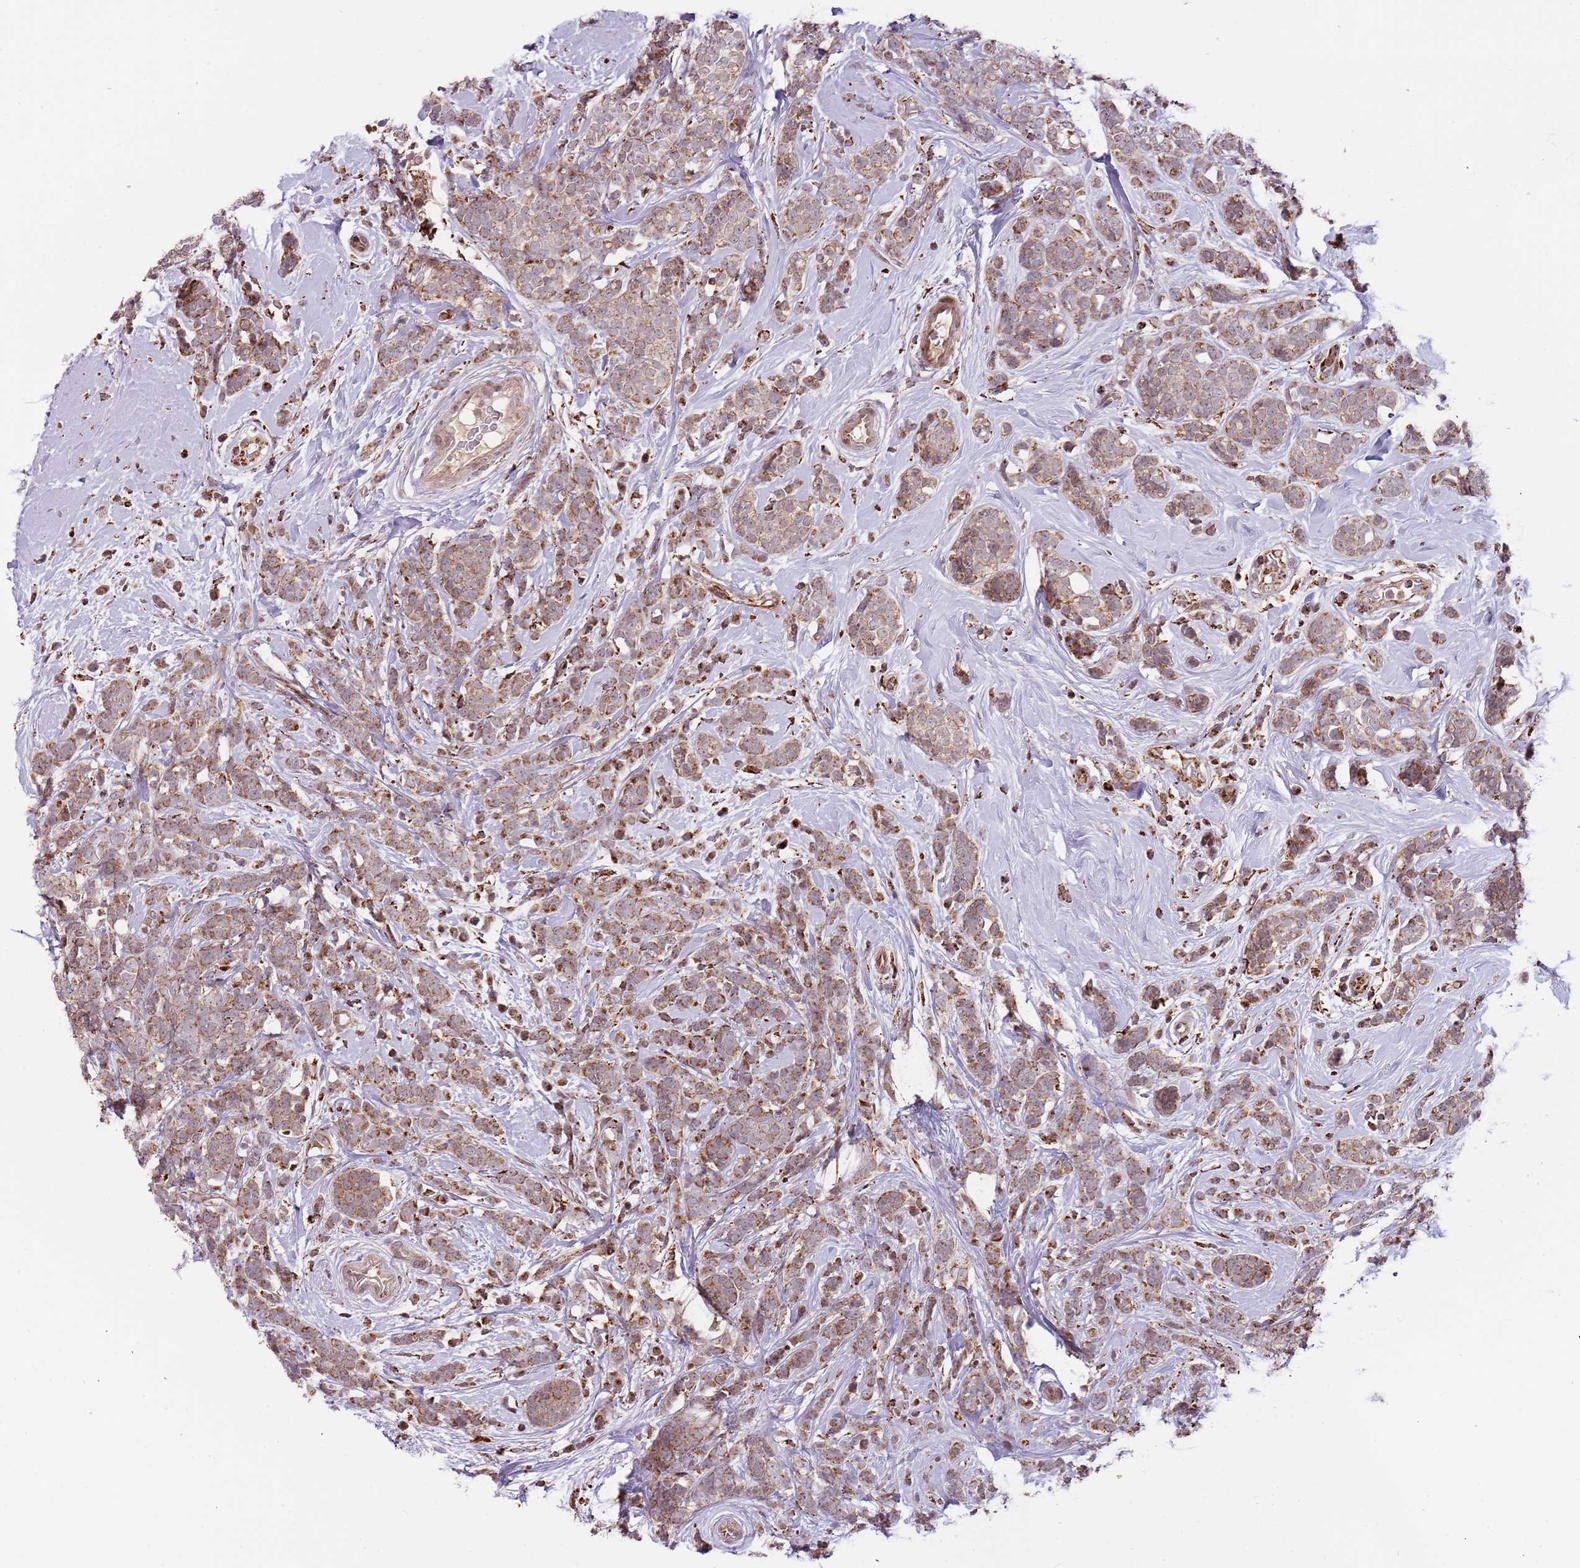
{"staining": {"intensity": "moderate", "quantity": ">75%", "location": "cytoplasmic/membranous"}, "tissue": "breast cancer", "cell_type": "Tumor cells", "image_type": "cancer", "snomed": [{"axis": "morphology", "description": "Lobular carcinoma"}, {"axis": "topography", "description": "Breast"}], "caption": "Lobular carcinoma (breast) stained with a brown dye exhibits moderate cytoplasmic/membranous positive positivity in approximately >75% of tumor cells.", "gene": "ULK3", "patient": {"sex": "female", "age": 58}}